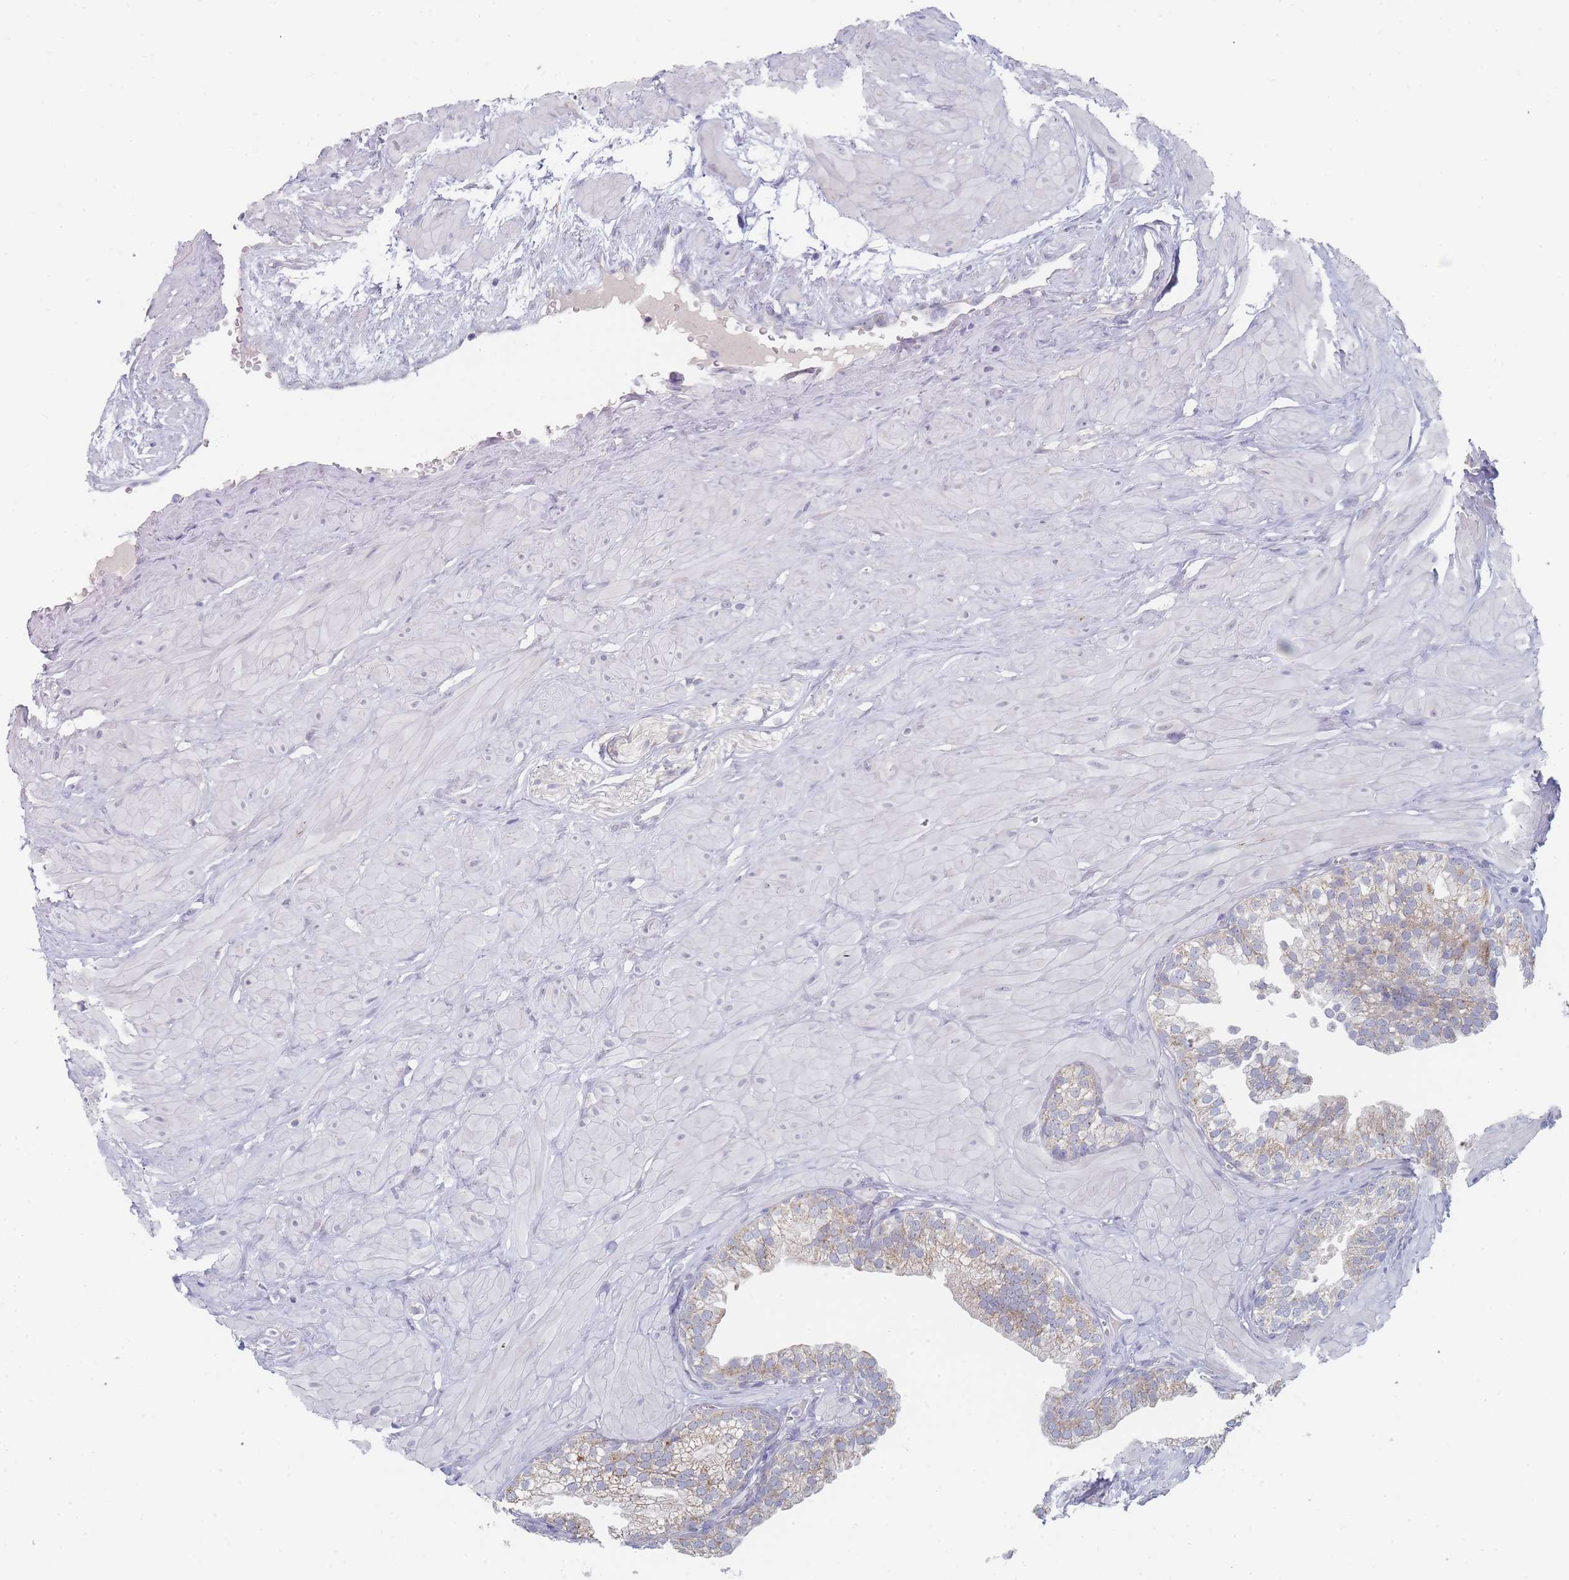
{"staining": {"intensity": "weak", "quantity": "<25%", "location": "cytoplasmic/membranous"}, "tissue": "prostate", "cell_type": "Glandular cells", "image_type": "normal", "snomed": [{"axis": "morphology", "description": "Normal tissue, NOS"}, {"axis": "topography", "description": "Prostate"}, {"axis": "topography", "description": "Peripheral nerve tissue"}], "caption": "This is a micrograph of immunohistochemistry staining of normal prostate, which shows no staining in glandular cells.", "gene": "RNF8", "patient": {"sex": "male", "age": 55}}